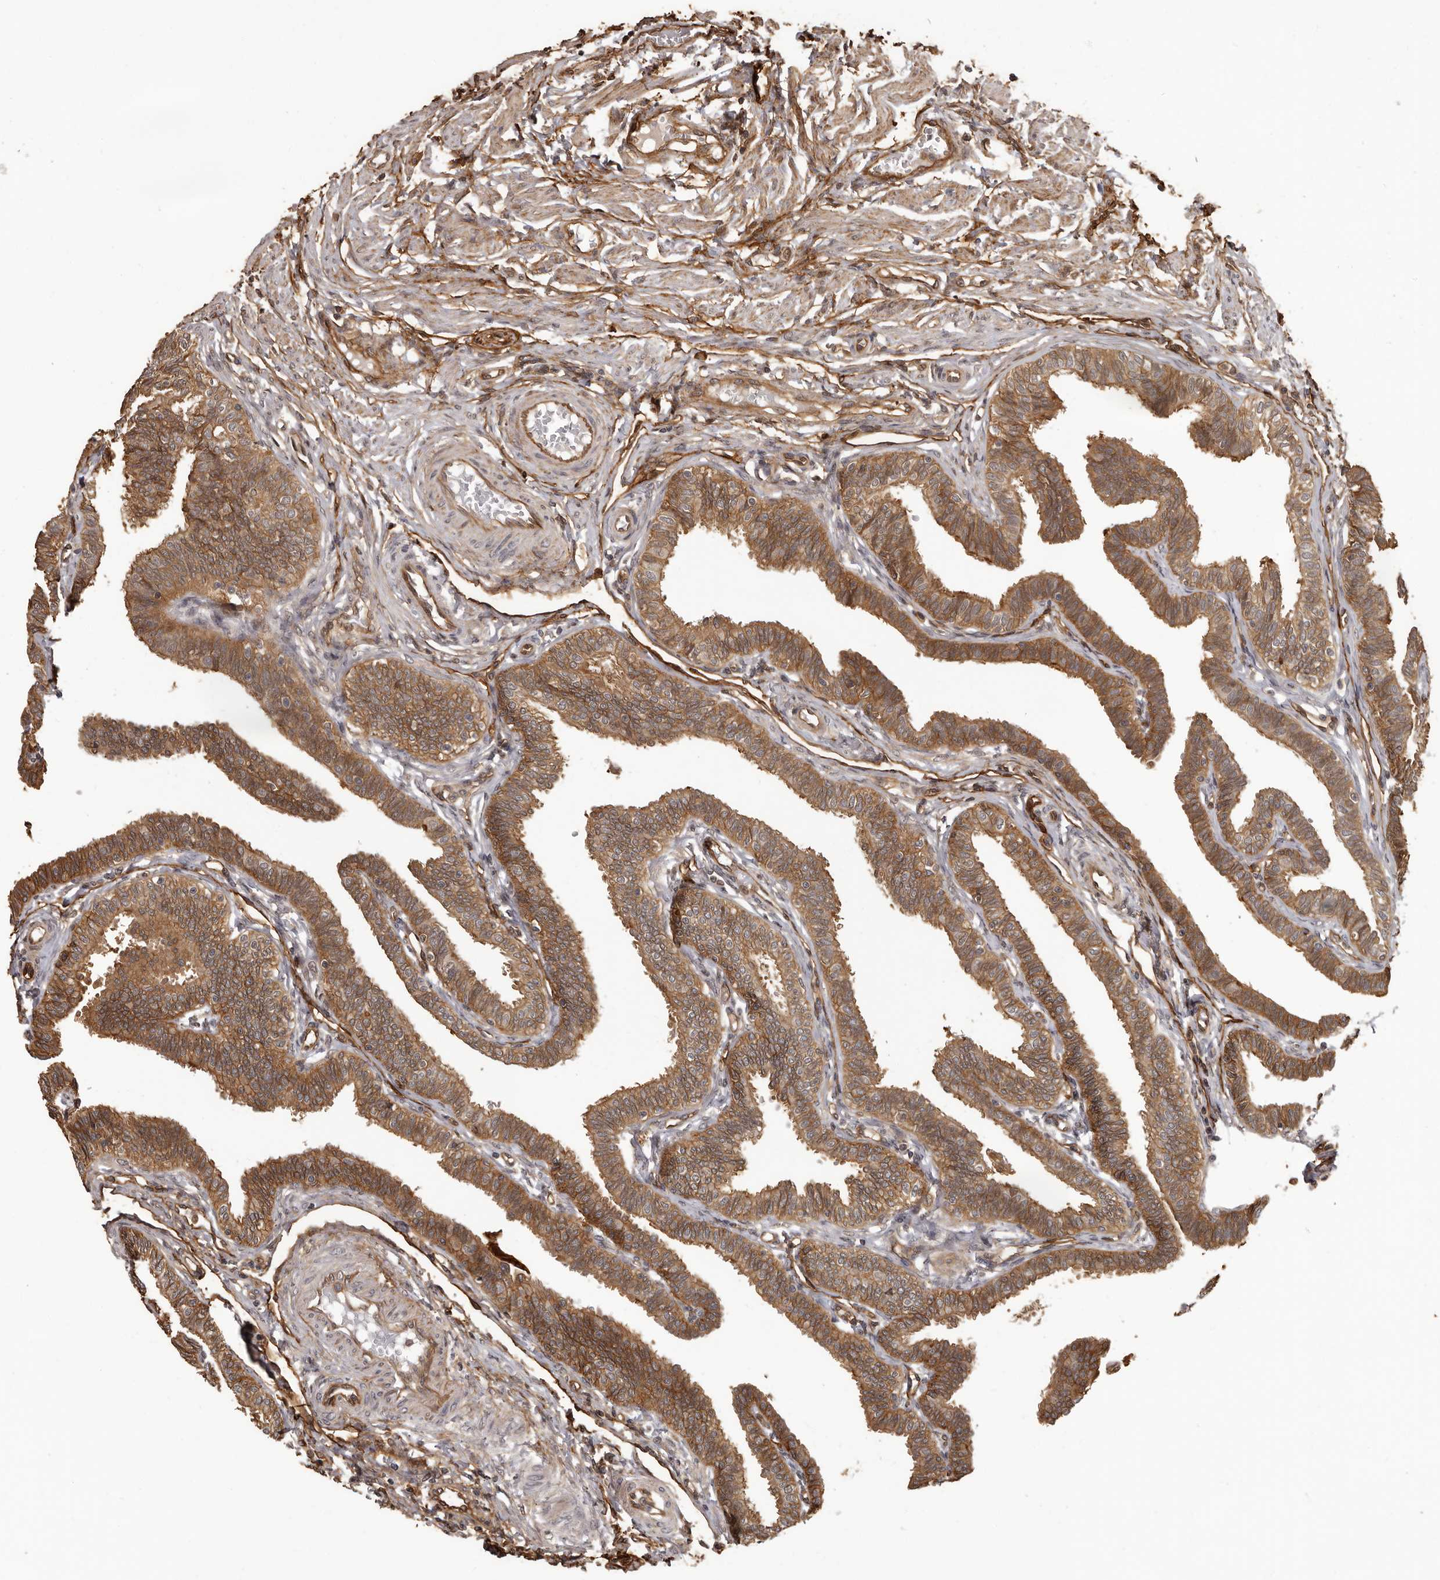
{"staining": {"intensity": "moderate", "quantity": ">75%", "location": "cytoplasmic/membranous"}, "tissue": "fallopian tube", "cell_type": "Glandular cells", "image_type": "normal", "snomed": [{"axis": "morphology", "description": "Normal tissue, NOS"}, {"axis": "topography", "description": "Fallopian tube"}, {"axis": "topography", "description": "Ovary"}], "caption": "About >75% of glandular cells in normal human fallopian tube reveal moderate cytoplasmic/membranous protein staining as visualized by brown immunohistochemical staining.", "gene": "SLITRK6", "patient": {"sex": "female", "age": 23}}